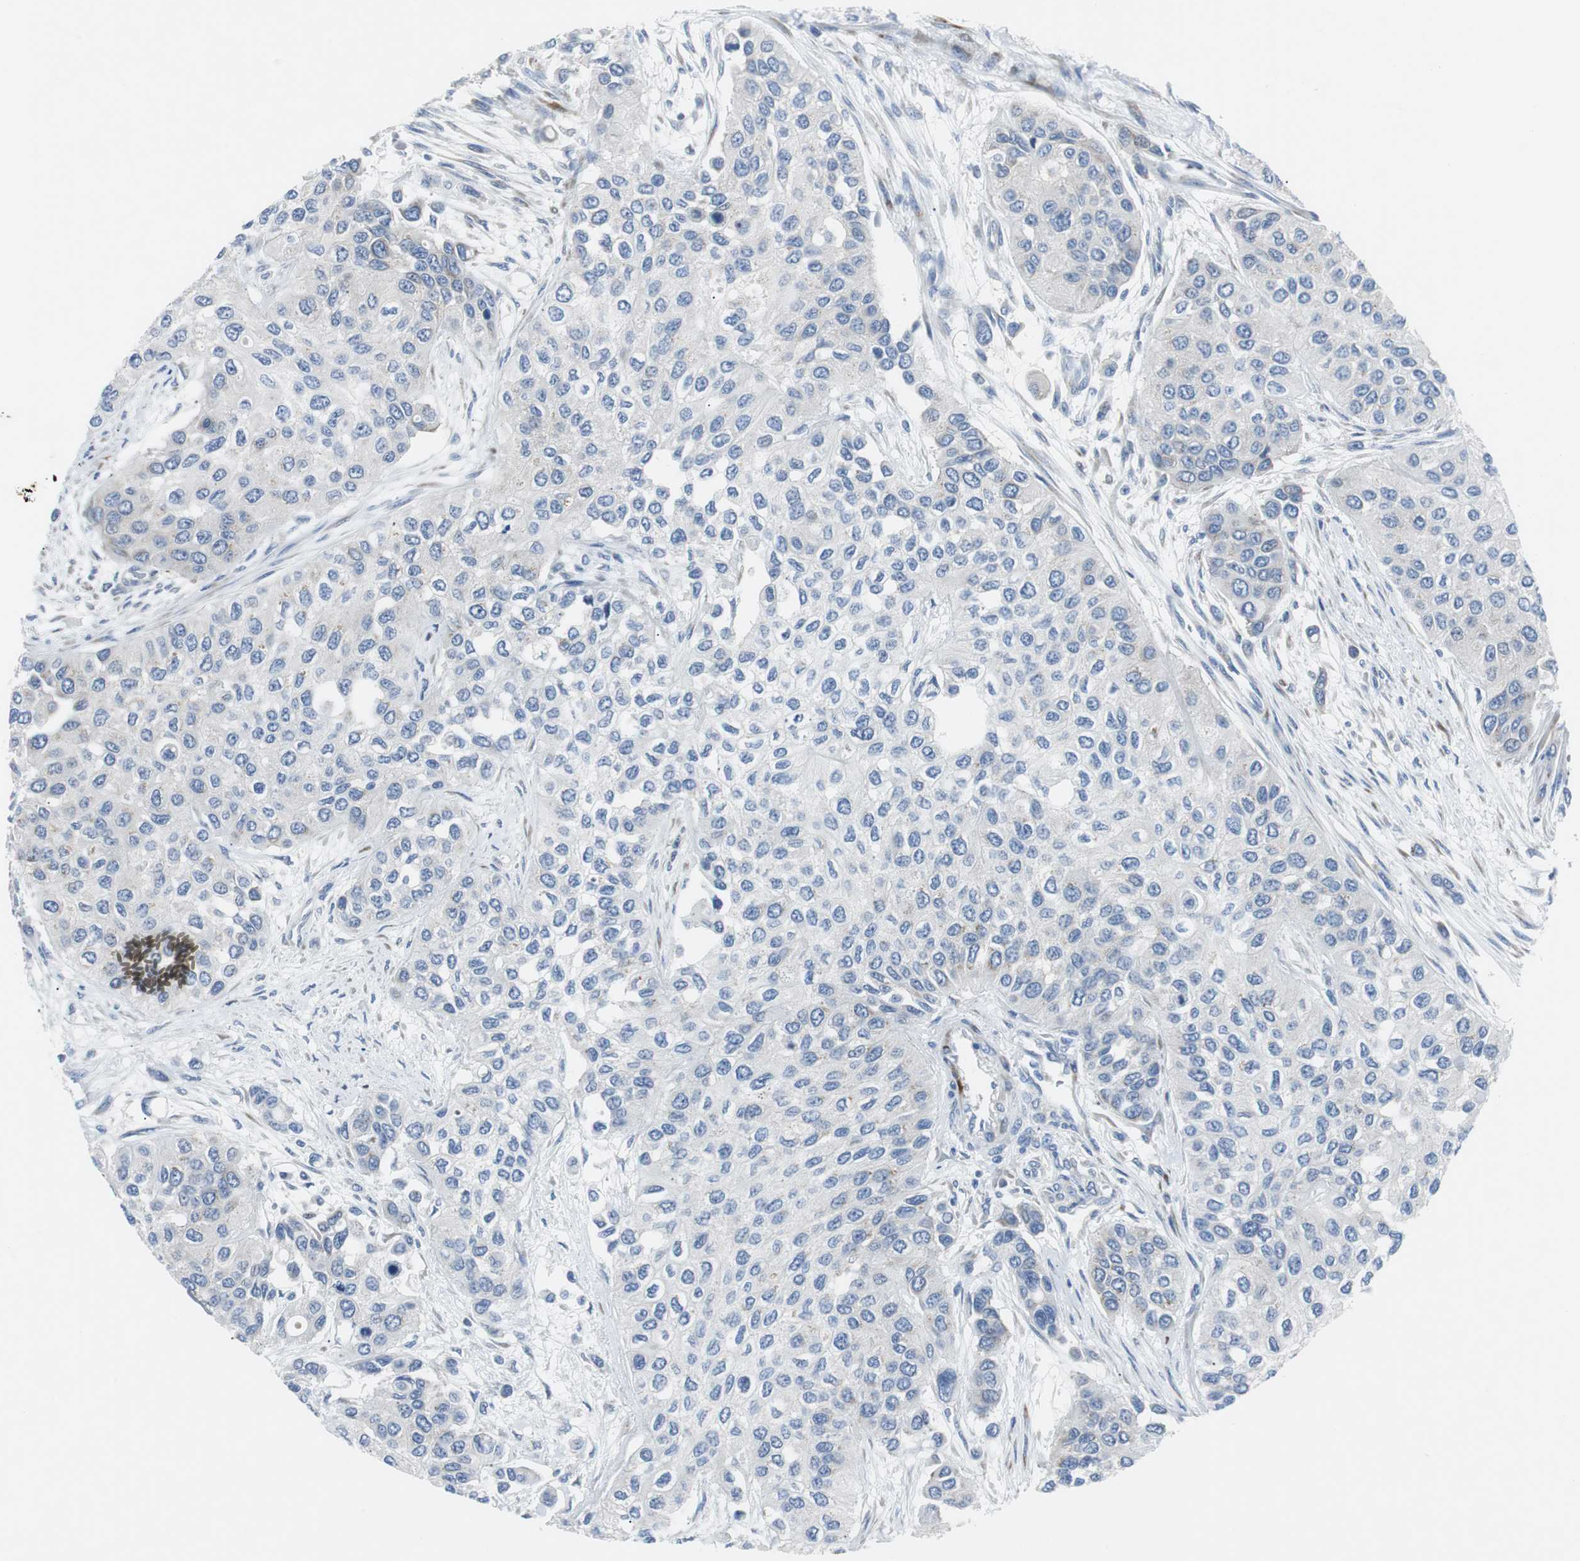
{"staining": {"intensity": "negative", "quantity": "none", "location": "none"}, "tissue": "urothelial cancer", "cell_type": "Tumor cells", "image_type": "cancer", "snomed": [{"axis": "morphology", "description": "Urothelial carcinoma, High grade"}, {"axis": "topography", "description": "Urinary bladder"}], "caption": "Immunohistochemical staining of human high-grade urothelial carcinoma reveals no significant staining in tumor cells. (Stains: DAB immunohistochemistry (IHC) with hematoxylin counter stain, Microscopy: brightfield microscopy at high magnification).", "gene": "BBC3", "patient": {"sex": "female", "age": 56}}